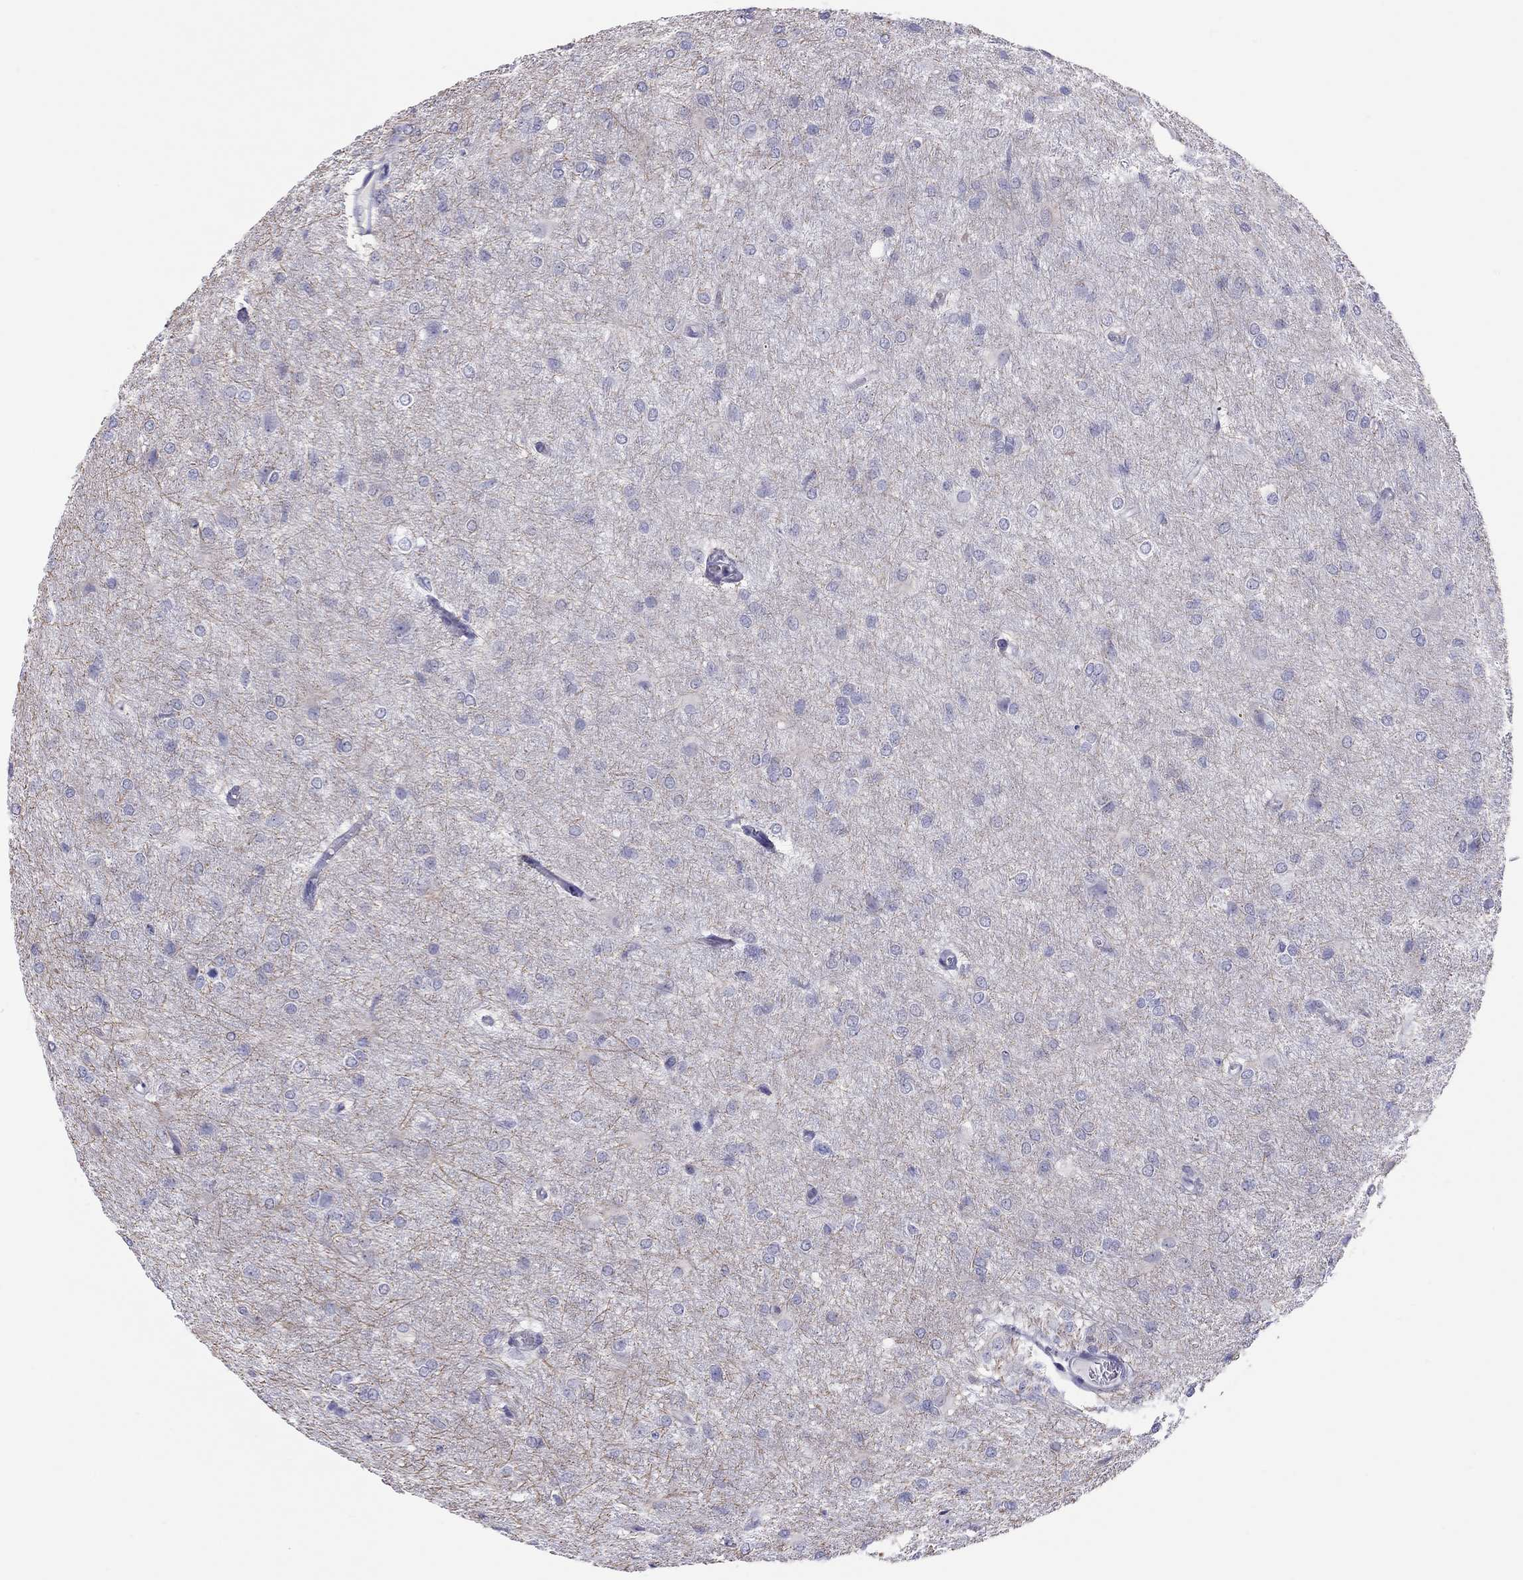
{"staining": {"intensity": "negative", "quantity": "none", "location": "none"}, "tissue": "glioma", "cell_type": "Tumor cells", "image_type": "cancer", "snomed": [{"axis": "morphology", "description": "Glioma, malignant, High grade"}, {"axis": "topography", "description": "Brain"}], "caption": "Immunohistochemical staining of glioma demonstrates no significant positivity in tumor cells.", "gene": "STAG3", "patient": {"sex": "male", "age": 68}}